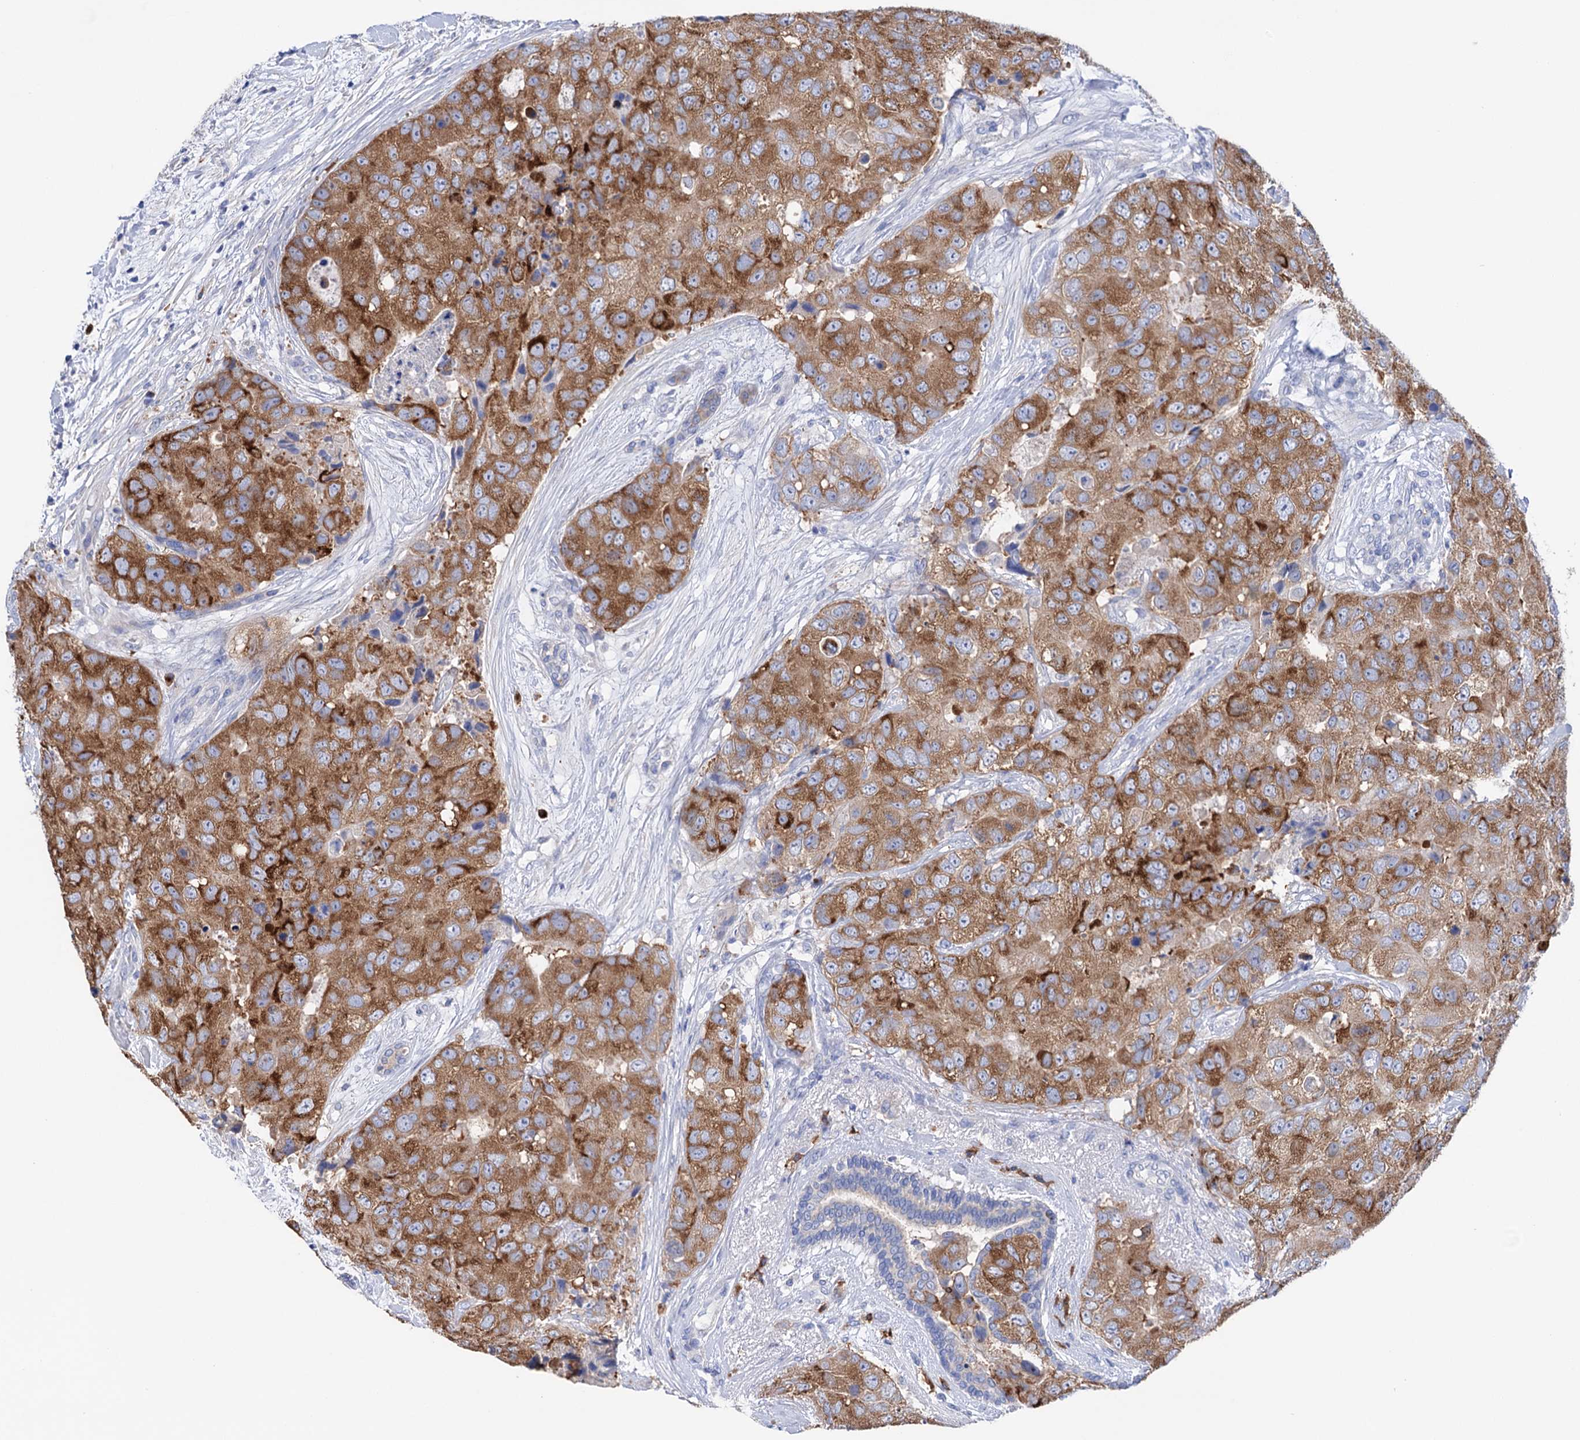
{"staining": {"intensity": "moderate", "quantity": ">75%", "location": "cytoplasmic/membranous"}, "tissue": "breast cancer", "cell_type": "Tumor cells", "image_type": "cancer", "snomed": [{"axis": "morphology", "description": "Duct carcinoma"}, {"axis": "topography", "description": "Breast"}], "caption": "Breast invasive ductal carcinoma stained for a protein exhibits moderate cytoplasmic/membranous positivity in tumor cells. The staining was performed using DAB, with brown indicating positive protein expression. Nuclei are stained blue with hematoxylin.", "gene": "BBS4", "patient": {"sex": "female", "age": 62}}